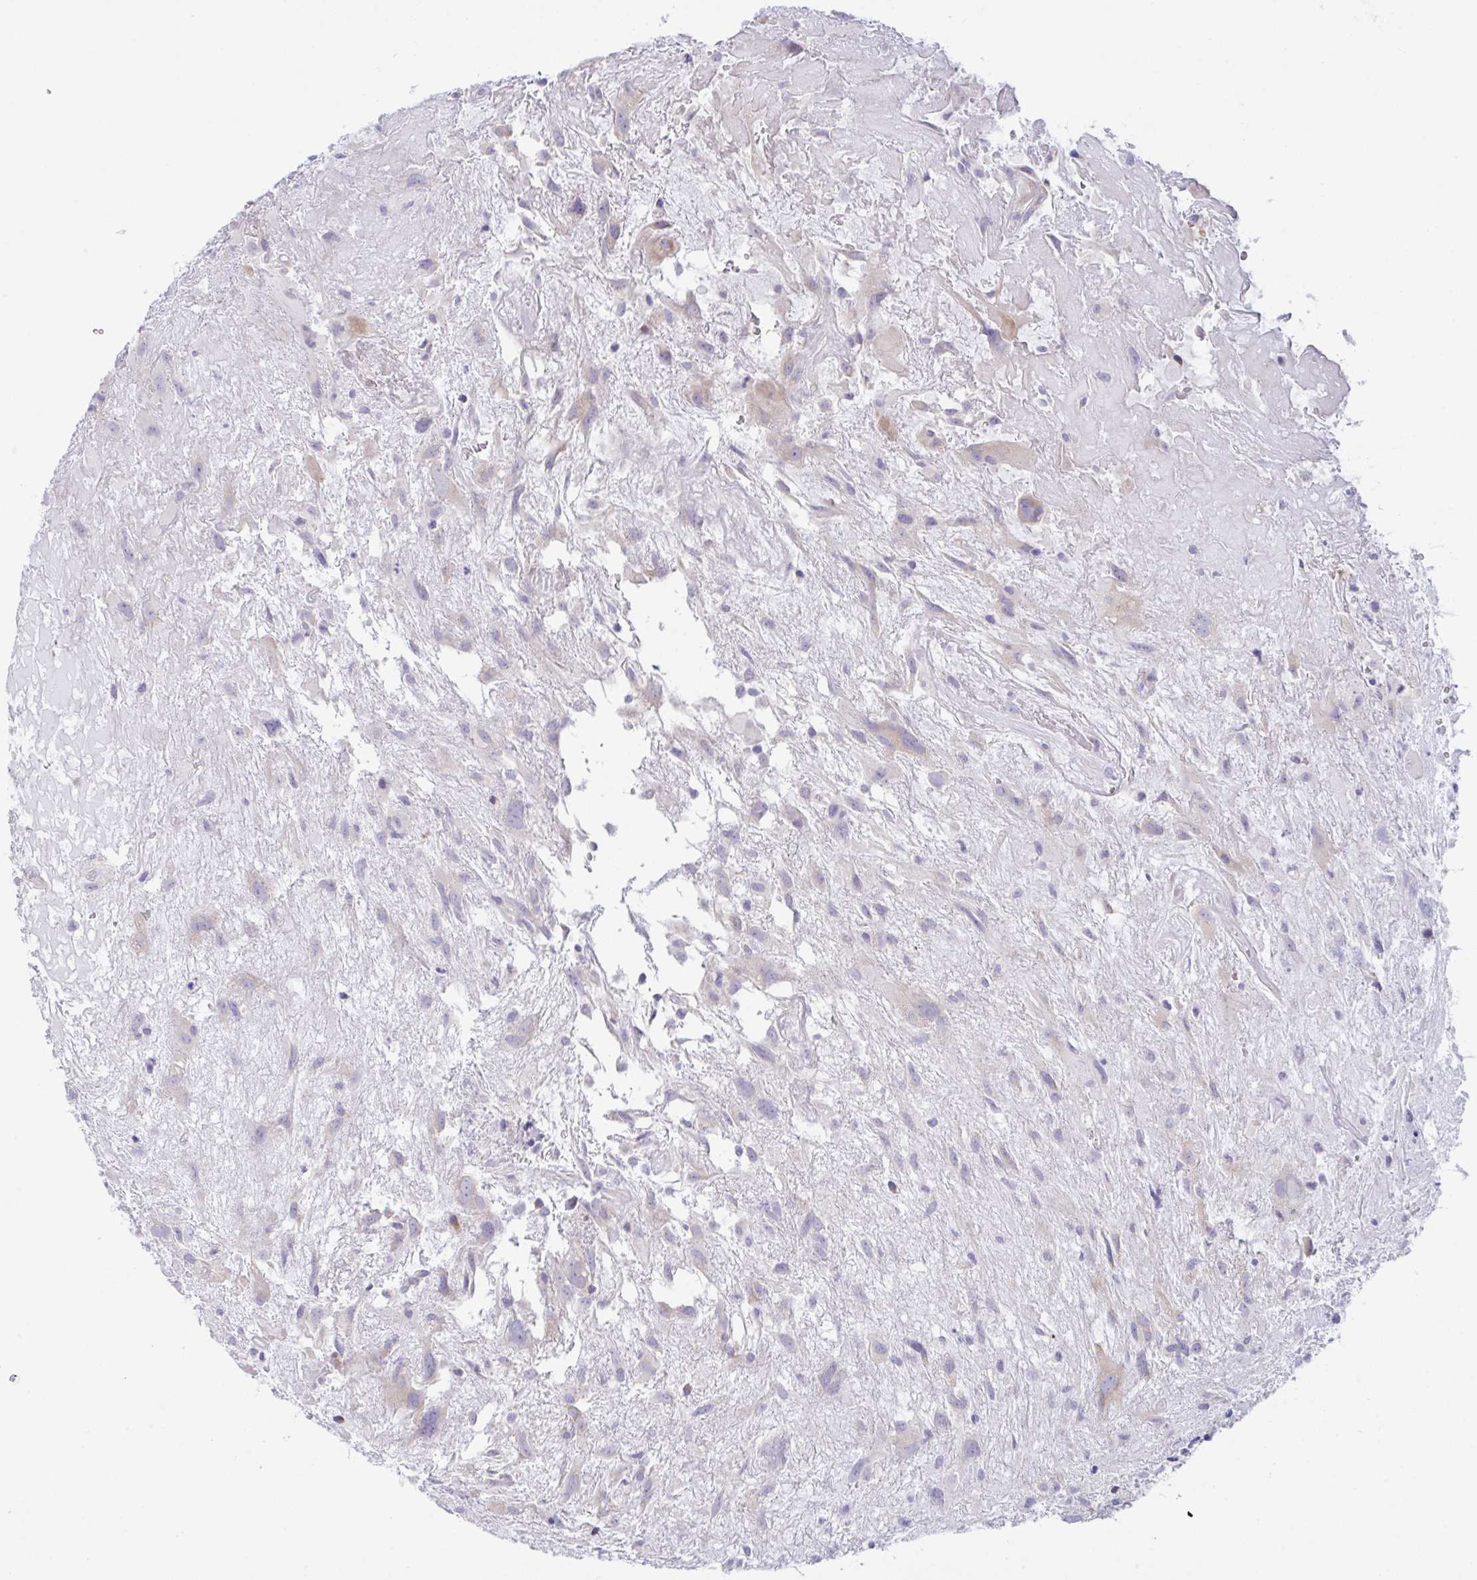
{"staining": {"intensity": "negative", "quantity": "none", "location": "none"}, "tissue": "glioma", "cell_type": "Tumor cells", "image_type": "cancer", "snomed": [{"axis": "morphology", "description": "Glioma, malignant, High grade"}, {"axis": "topography", "description": "Brain"}], "caption": "An IHC micrograph of malignant glioma (high-grade) is shown. There is no staining in tumor cells of malignant glioma (high-grade). (Brightfield microscopy of DAB immunohistochemistry at high magnification).", "gene": "ZNF684", "patient": {"sex": "male", "age": 46}}